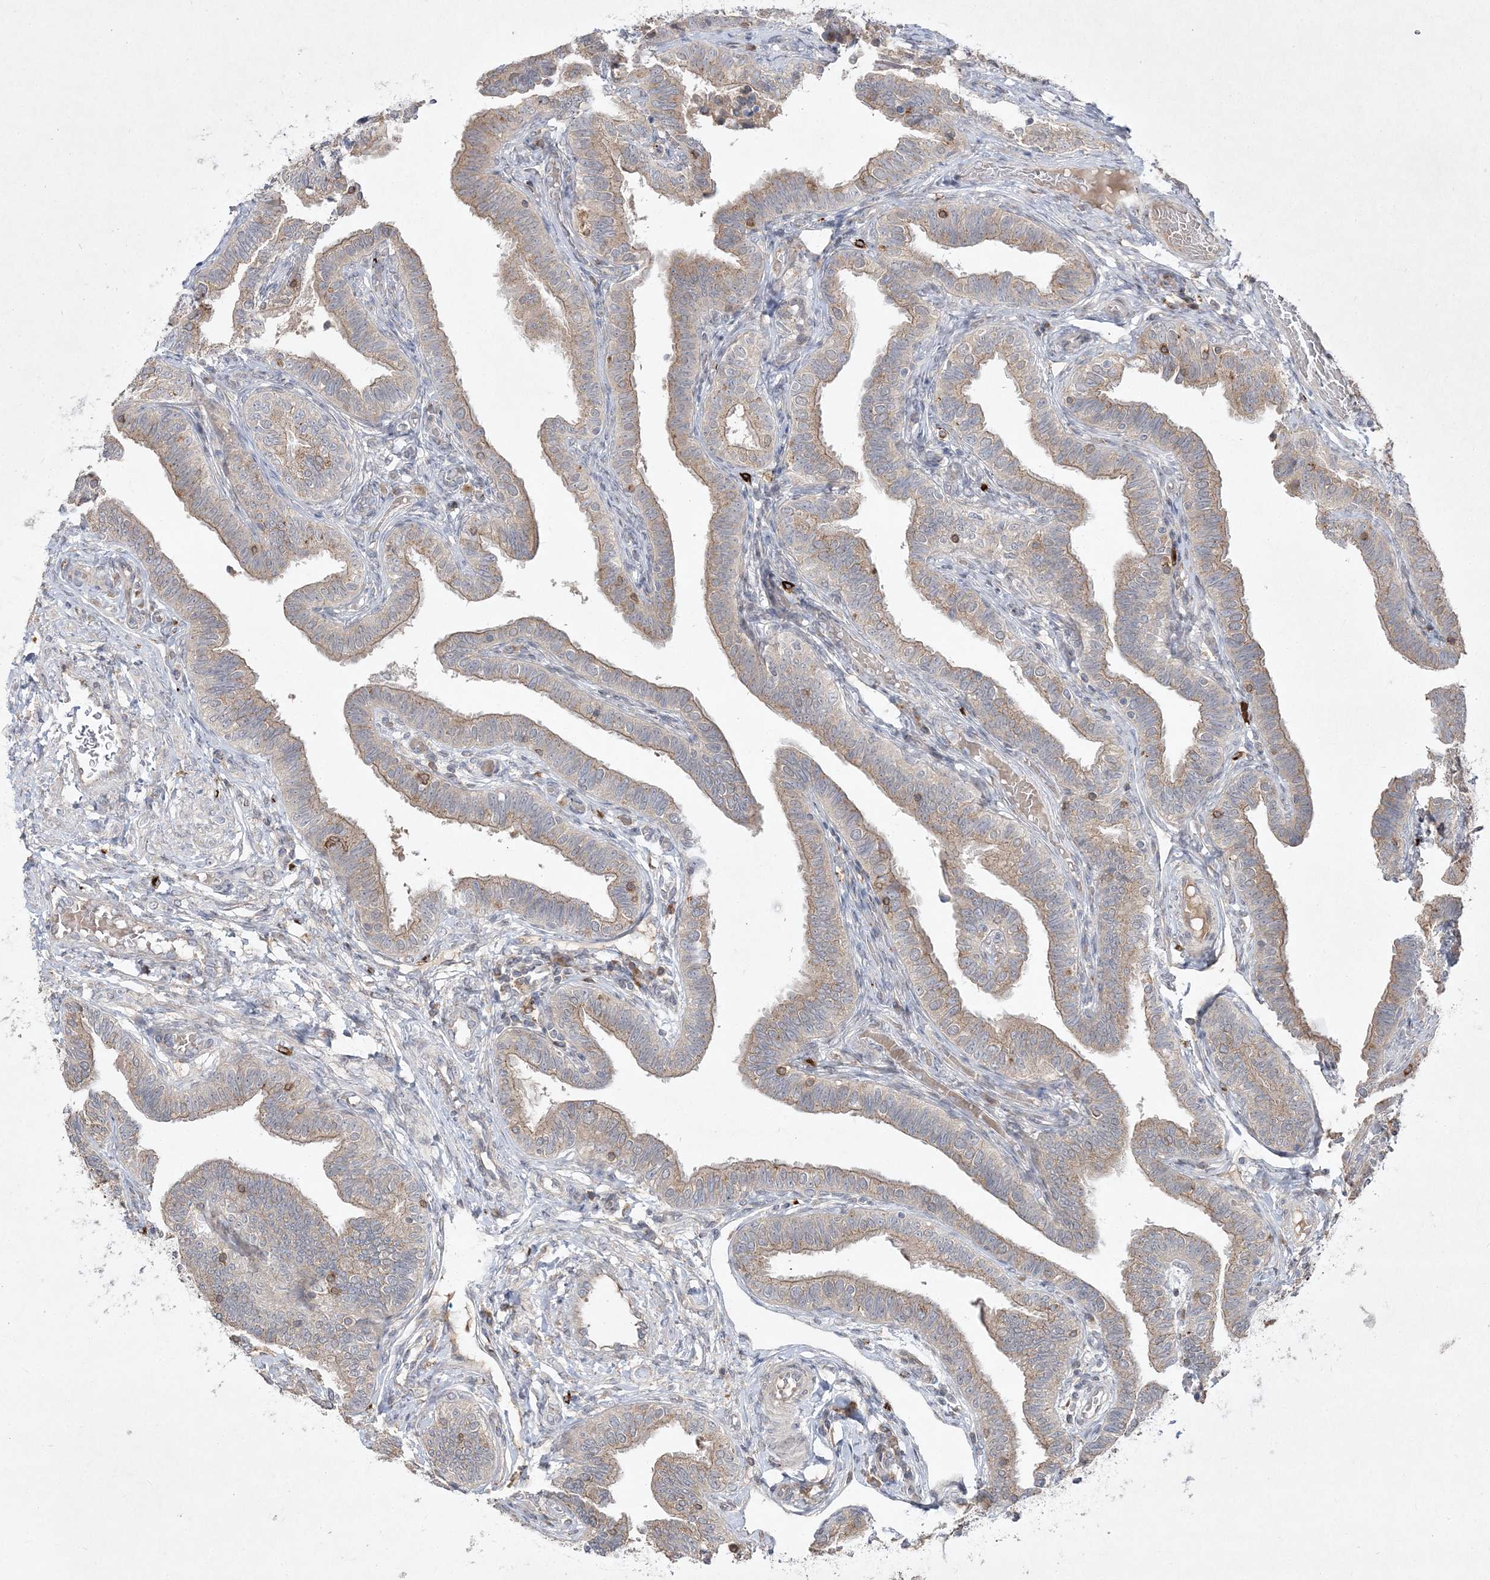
{"staining": {"intensity": "moderate", "quantity": ">75%", "location": "cytoplasmic/membranous"}, "tissue": "fallopian tube", "cell_type": "Glandular cells", "image_type": "normal", "snomed": [{"axis": "morphology", "description": "Normal tissue, NOS"}, {"axis": "topography", "description": "Fallopian tube"}], "caption": "DAB (3,3'-diaminobenzidine) immunohistochemical staining of benign fallopian tube exhibits moderate cytoplasmic/membranous protein staining in about >75% of glandular cells. The protein is stained brown, and the nuclei are stained in blue (DAB IHC with brightfield microscopy, high magnification).", "gene": "CLNK", "patient": {"sex": "female", "age": 39}}